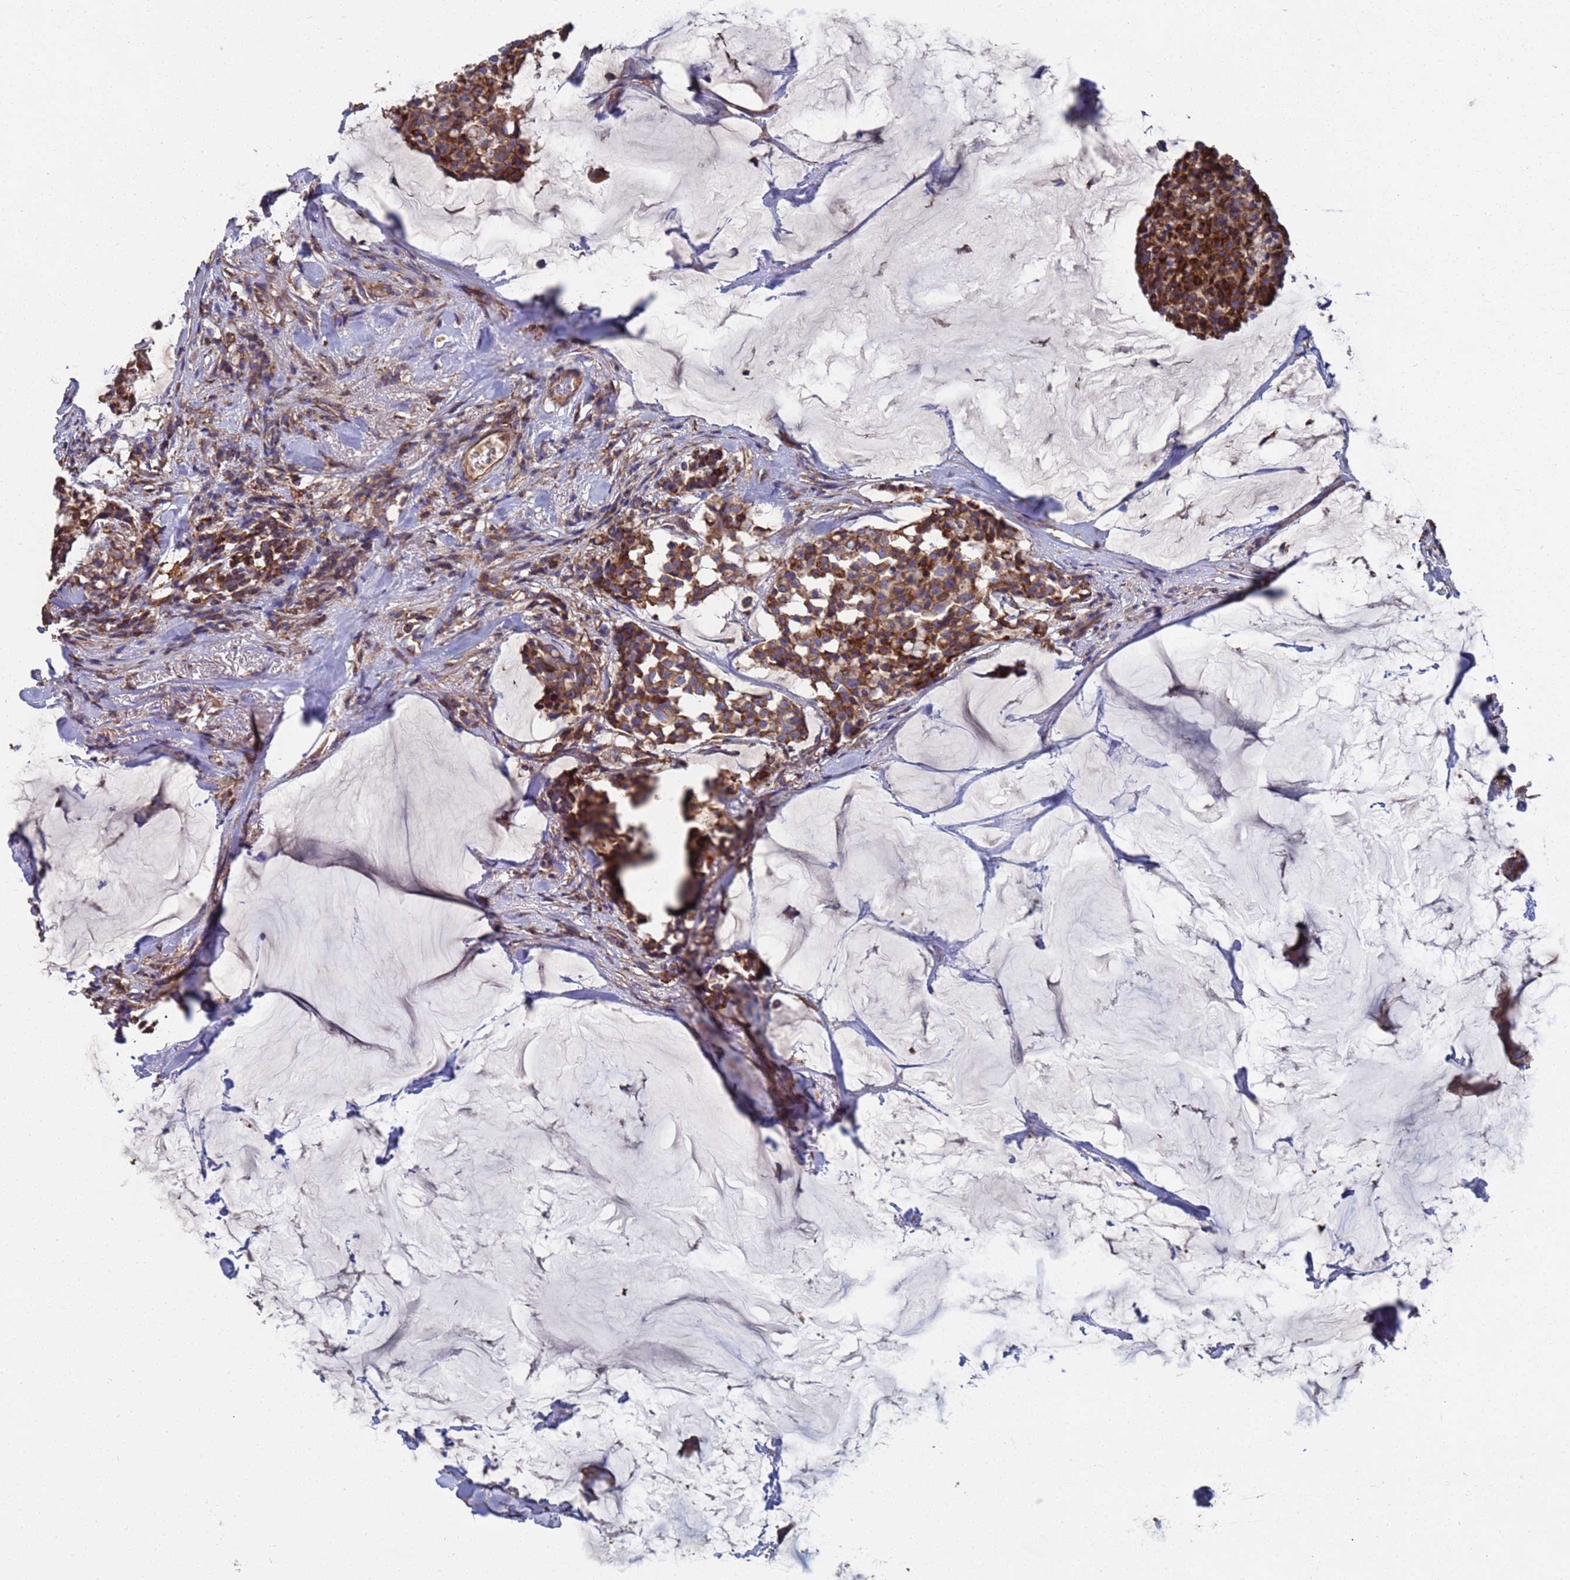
{"staining": {"intensity": "strong", "quantity": ">75%", "location": "cytoplasmic/membranous"}, "tissue": "breast cancer", "cell_type": "Tumor cells", "image_type": "cancer", "snomed": [{"axis": "morphology", "description": "Duct carcinoma"}, {"axis": "topography", "description": "Breast"}], "caption": "This image reveals immunohistochemistry (IHC) staining of breast cancer (invasive ductal carcinoma), with high strong cytoplasmic/membranous positivity in approximately >75% of tumor cells.", "gene": "PYCR1", "patient": {"sex": "female", "age": 93}}